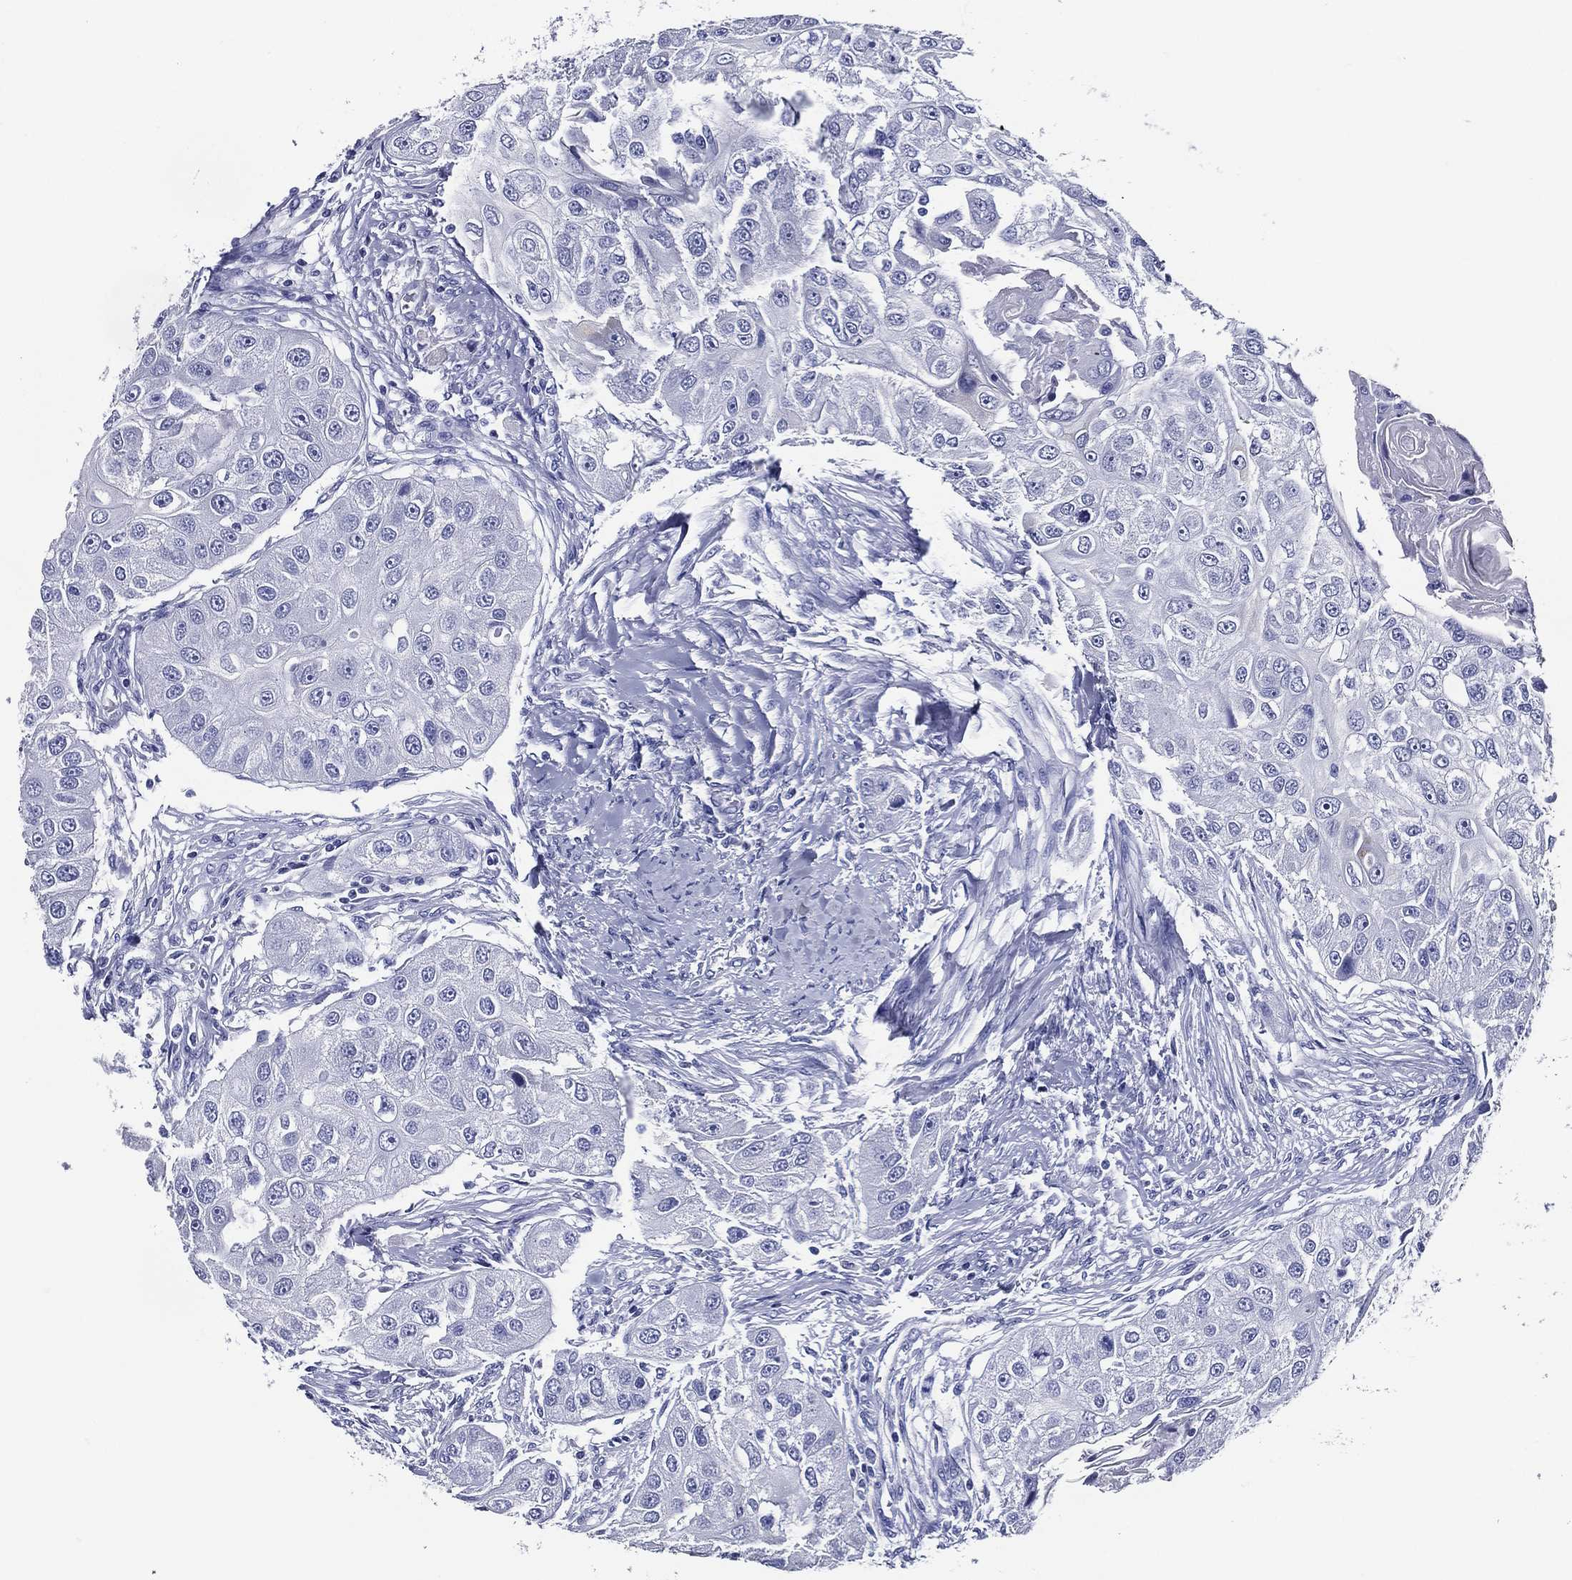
{"staining": {"intensity": "negative", "quantity": "none", "location": "none"}, "tissue": "head and neck cancer", "cell_type": "Tumor cells", "image_type": "cancer", "snomed": [{"axis": "morphology", "description": "Normal tissue, NOS"}, {"axis": "morphology", "description": "Squamous cell carcinoma, NOS"}, {"axis": "topography", "description": "Skeletal muscle"}, {"axis": "topography", "description": "Head-Neck"}], "caption": "Immunohistochemistry (IHC) histopathology image of human head and neck squamous cell carcinoma stained for a protein (brown), which demonstrates no expression in tumor cells. The staining is performed using DAB brown chromogen with nuclei counter-stained in using hematoxylin.", "gene": "ACE2", "patient": {"sex": "male", "age": 51}}